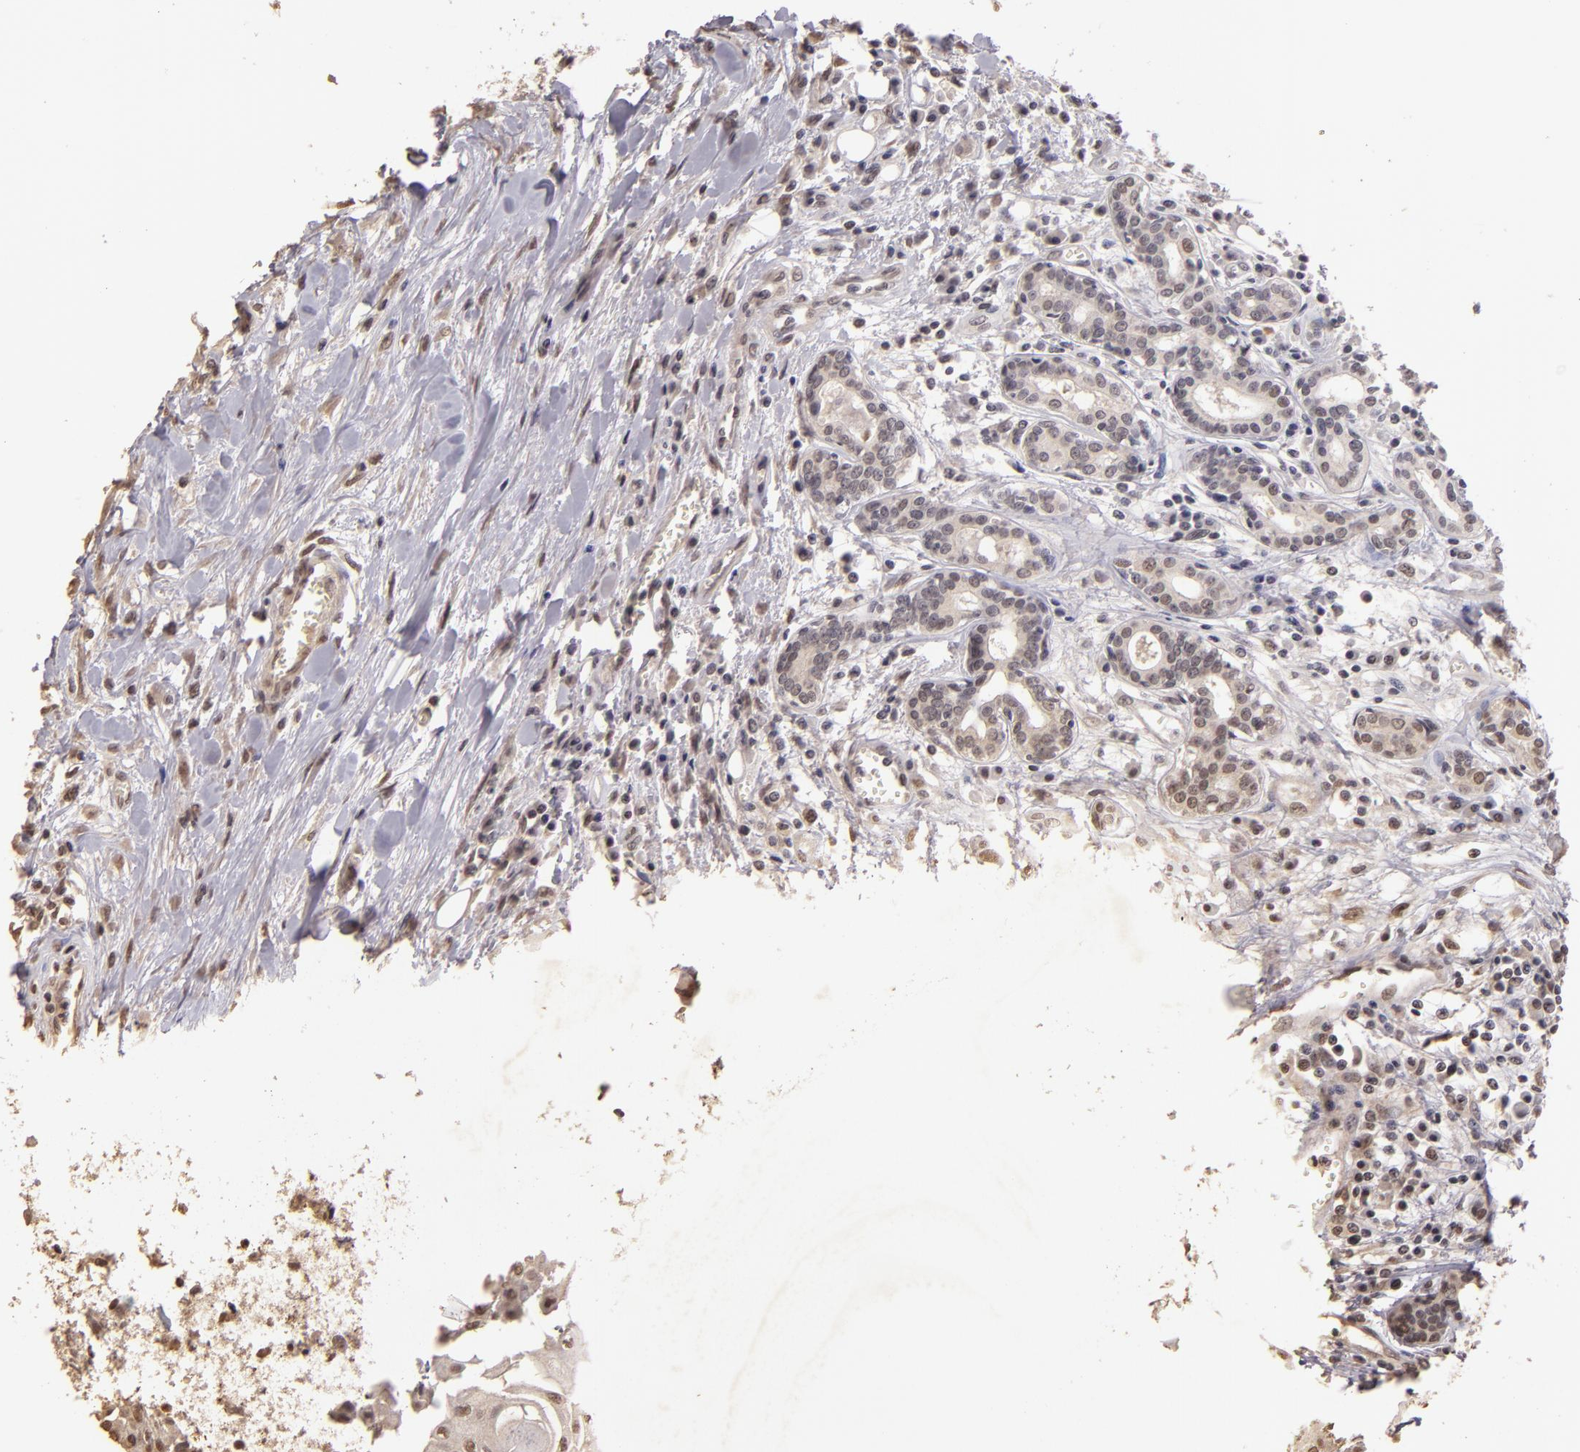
{"staining": {"intensity": "weak", "quantity": ">75%", "location": "cytoplasmic/membranous,nuclear"}, "tissue": "head and neck cancer", "cell_type": "Tumor cells", "image_type": "cancer", "snomed": [{"axis": "morphology", "description": "Squamous cell carcinoma, NOS"}, {"axis": "morphology", "description": "Squamous cell carcinoma, metastatic, NOS"}, {"axis": "topography", "description": "Lymph node"}, {"axis": "topography", "description": "Salivary gland"}, {"axis": "topography", "description": "Head-Neck"}], "caption": "The histopathology image displays a brown stain indicating the presence of a protein in the cytoplasmic/membranous and nuclear of tumor cells in metastatic squamous cell carcinoma (head and neck).", "gene": "CUL1", "patient": {"sex": "female", "age": 74}}